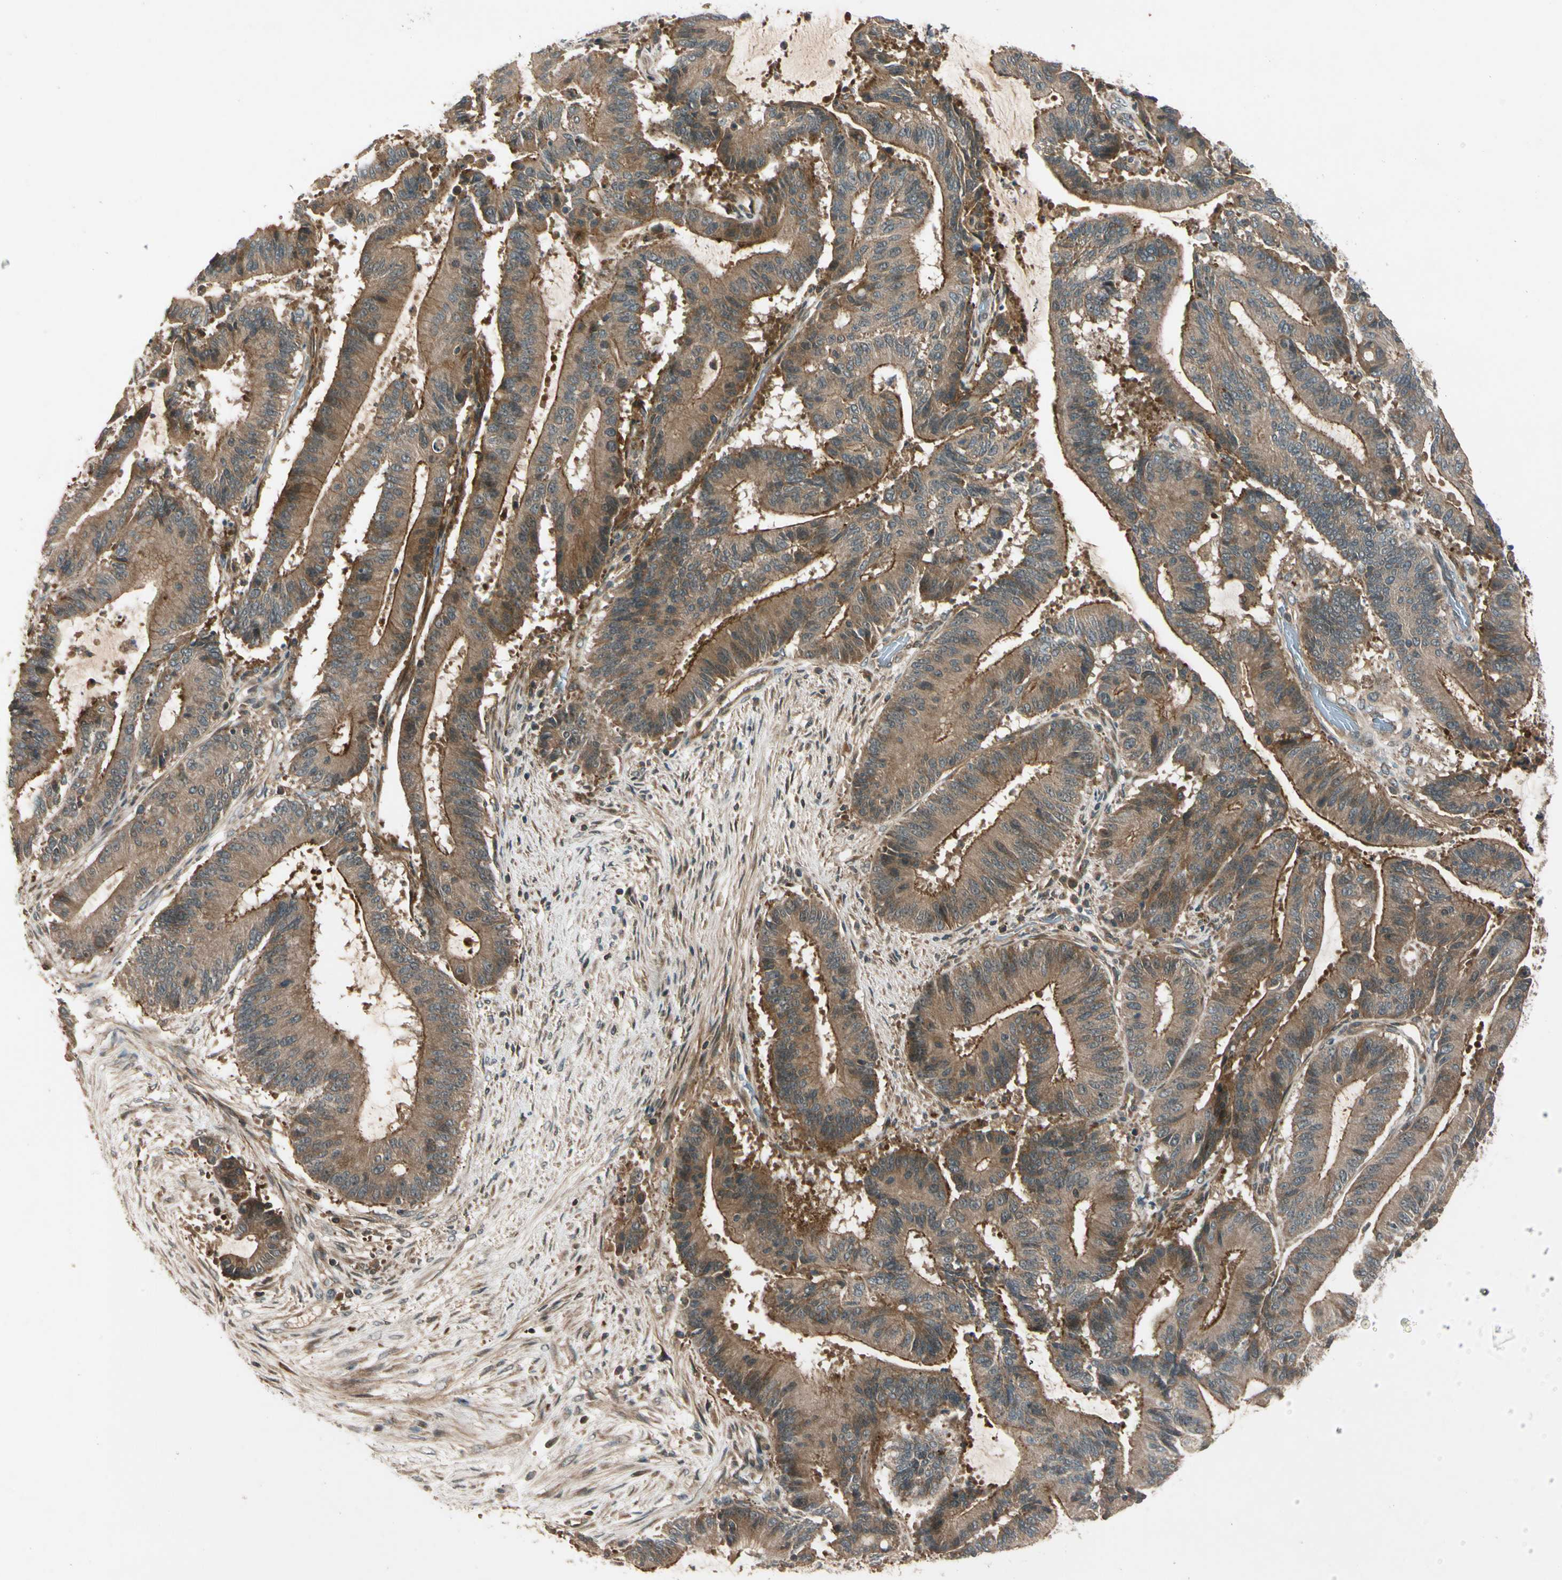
{"staining": {"intensity": "moderate", "quantity": ">75%", "location": "cytoplasmic/membranous"}, "tissue": "liver cancer", "cell_type": "Tumor cells", "image_type": "cancer", "snomed": [{"axis": "morphology", "description": "Cholangiocarcinoma"}, {"axis": "topography", "description": "Liver"}], "caption": "A histopathology image of human liver cancer (cholangiocarcinoma) stained for a protein displays moderate cytoplasmic/membranous brown staining in tumor cells.", "gene": "ACVR1C", "patient": {"sex": "female", "age": 73}}